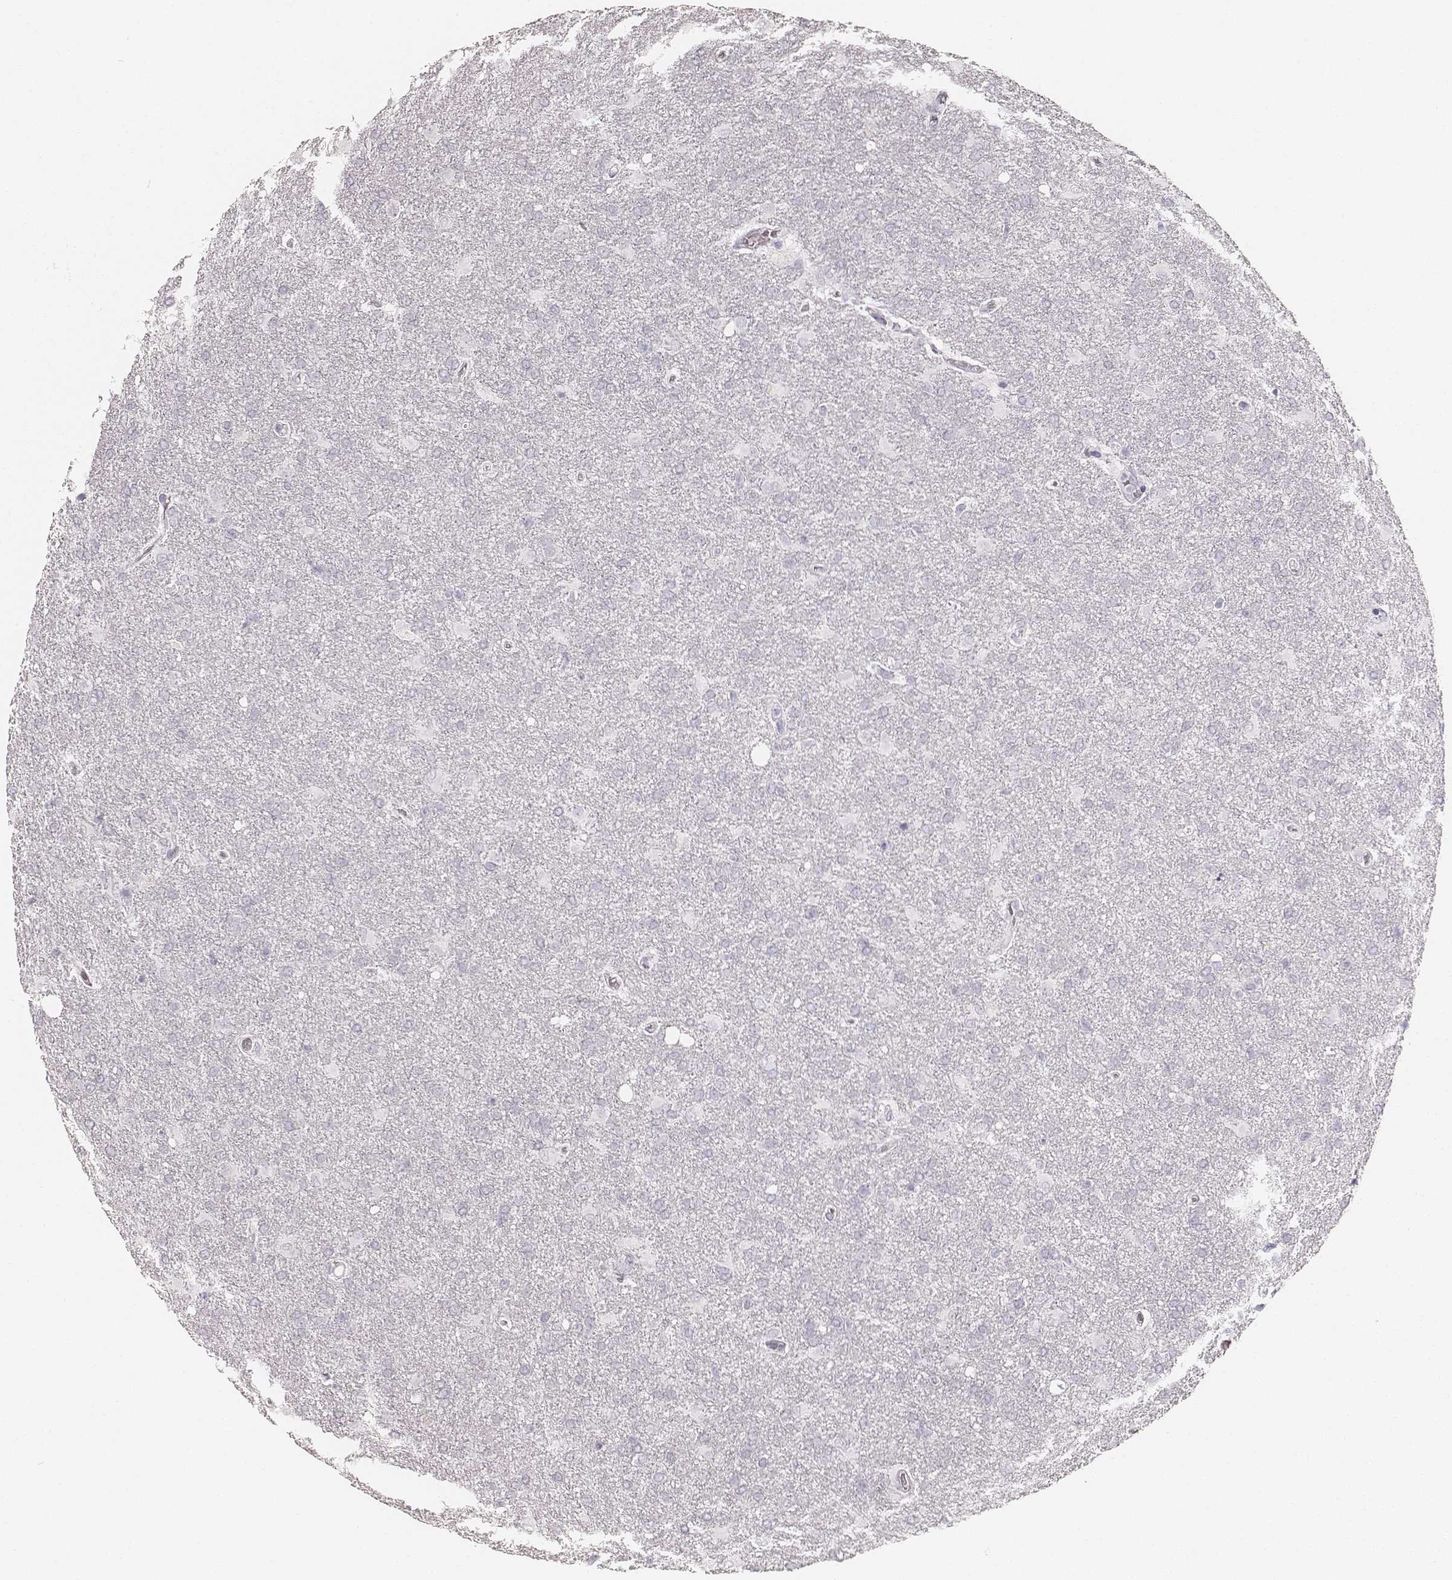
{"staining": {"intensity": "negative", "quantity": "none", "location": "none"}, "tissue": "glioma", "cell_type": "Tumor cells", "image_type": "cancer", "snomed": [{"axis": "morphology", "description": "Glioma, malignant, High grade"}, {"axis": "topography", "description": "Brain"}], "caption": "The immunohistochemistry histopathology image has no significant expression in tumor cells of malignant glioma (high-grade) tissue. (DAB (3,3'-diaminobenzidine) immunohistochemistry, high magnification).", "gene": "KRT34", "patient": {"sex": "male", "age": 68}}